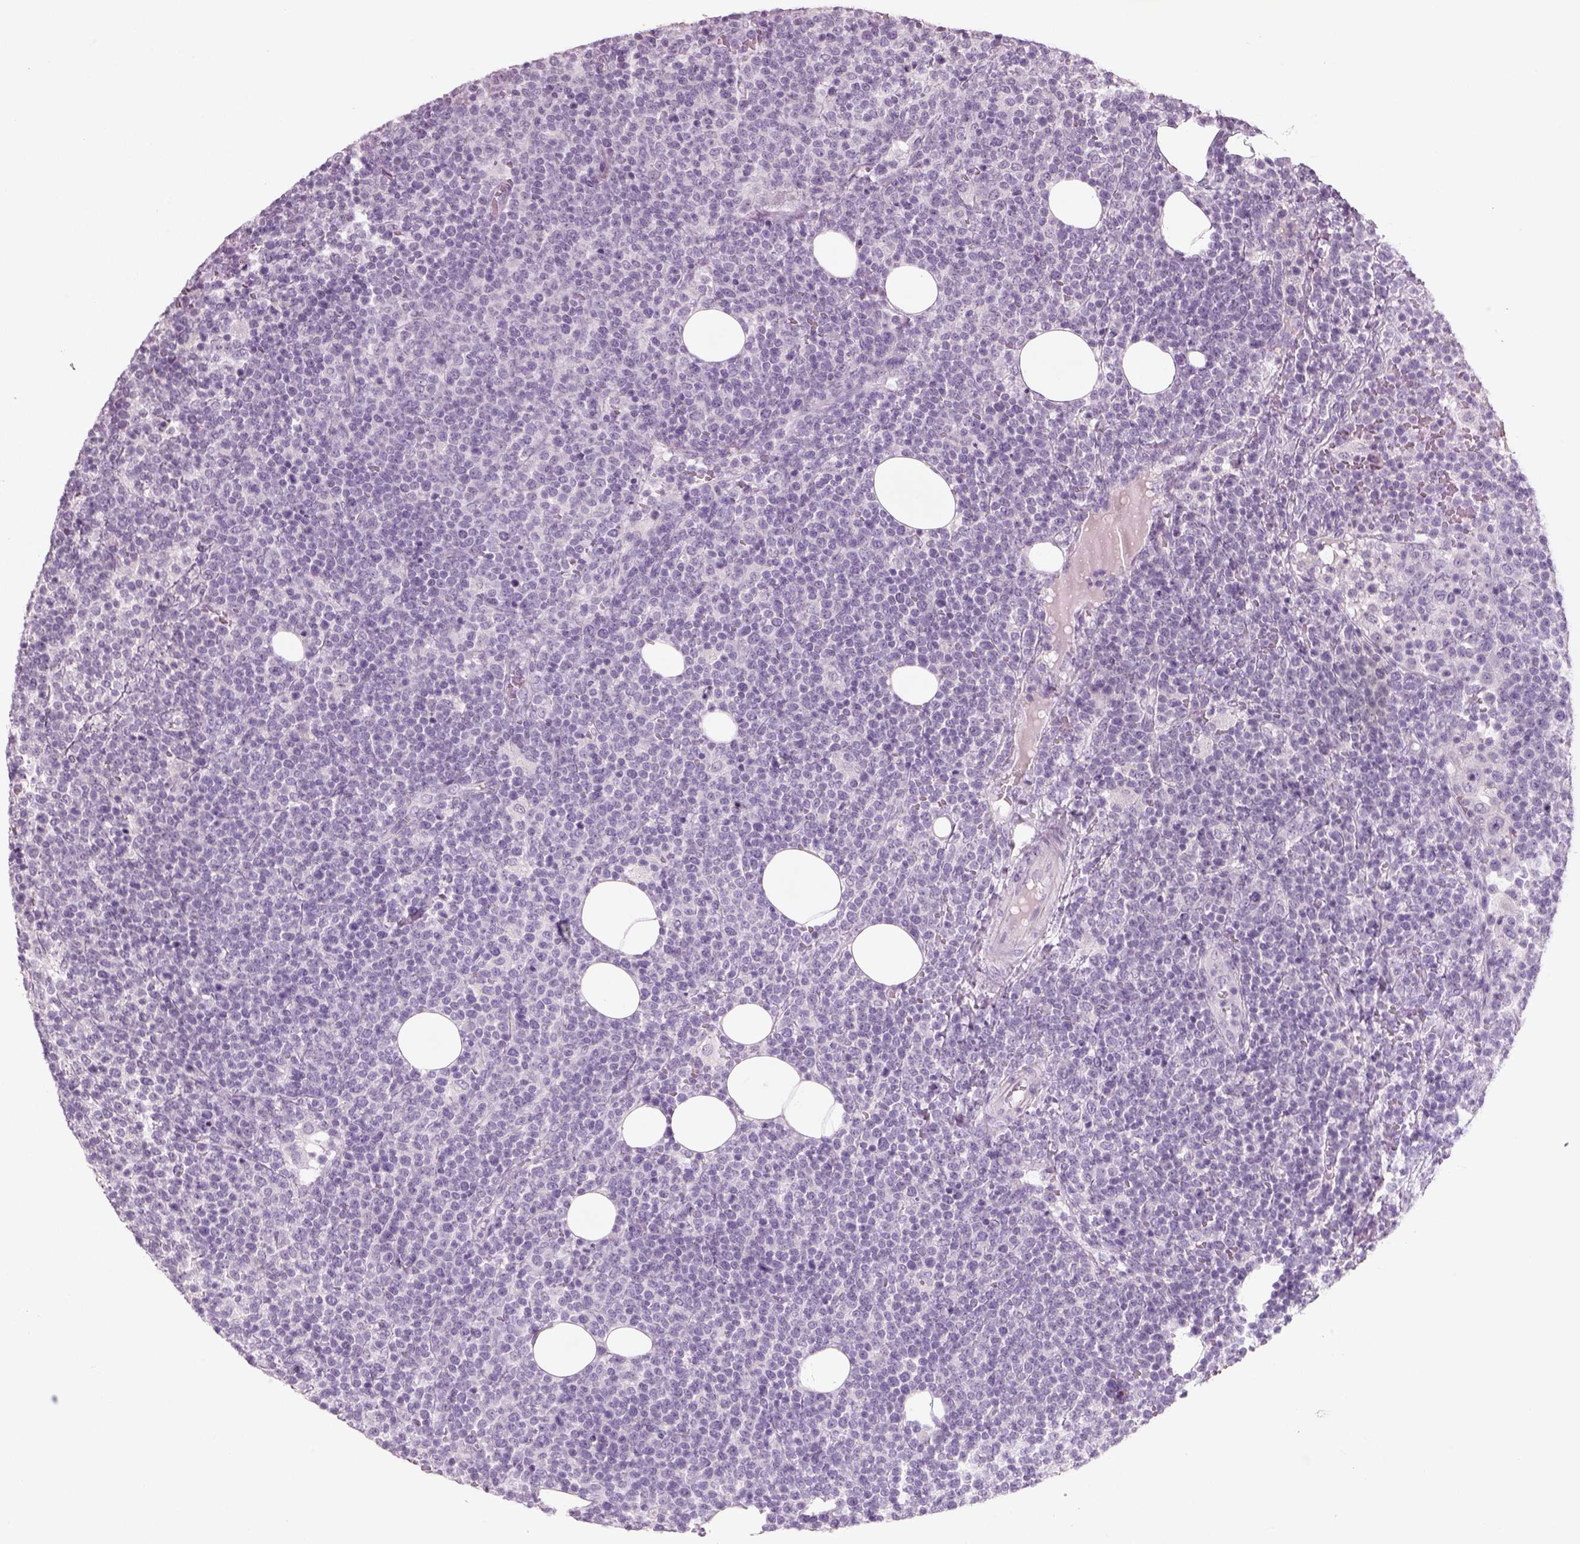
{"staining": {"intensity": "negative", "quantity": "none", "location": "none"}, "tissue": "lymphoma", "cell_type": "Tumor cells", "image_type": "cancer", "snomed": [{"axis": "morphology", "description": "Malignant lymphoma, non-Hodgkin's type, High grade"}, {"axis": "topography", "description": "Lymph node"}], "caption": "Lymphoma was stained to show a protein in brown. There is no significant expression in tumor cells. Brightfield microscopy of immunohistochemistry (IHC) stained with DAB (brown) and hematoxylin (blue), captured at high magnification.", "gene": "SLC6A2", "patient": {"sex": "male", "age": 61}}